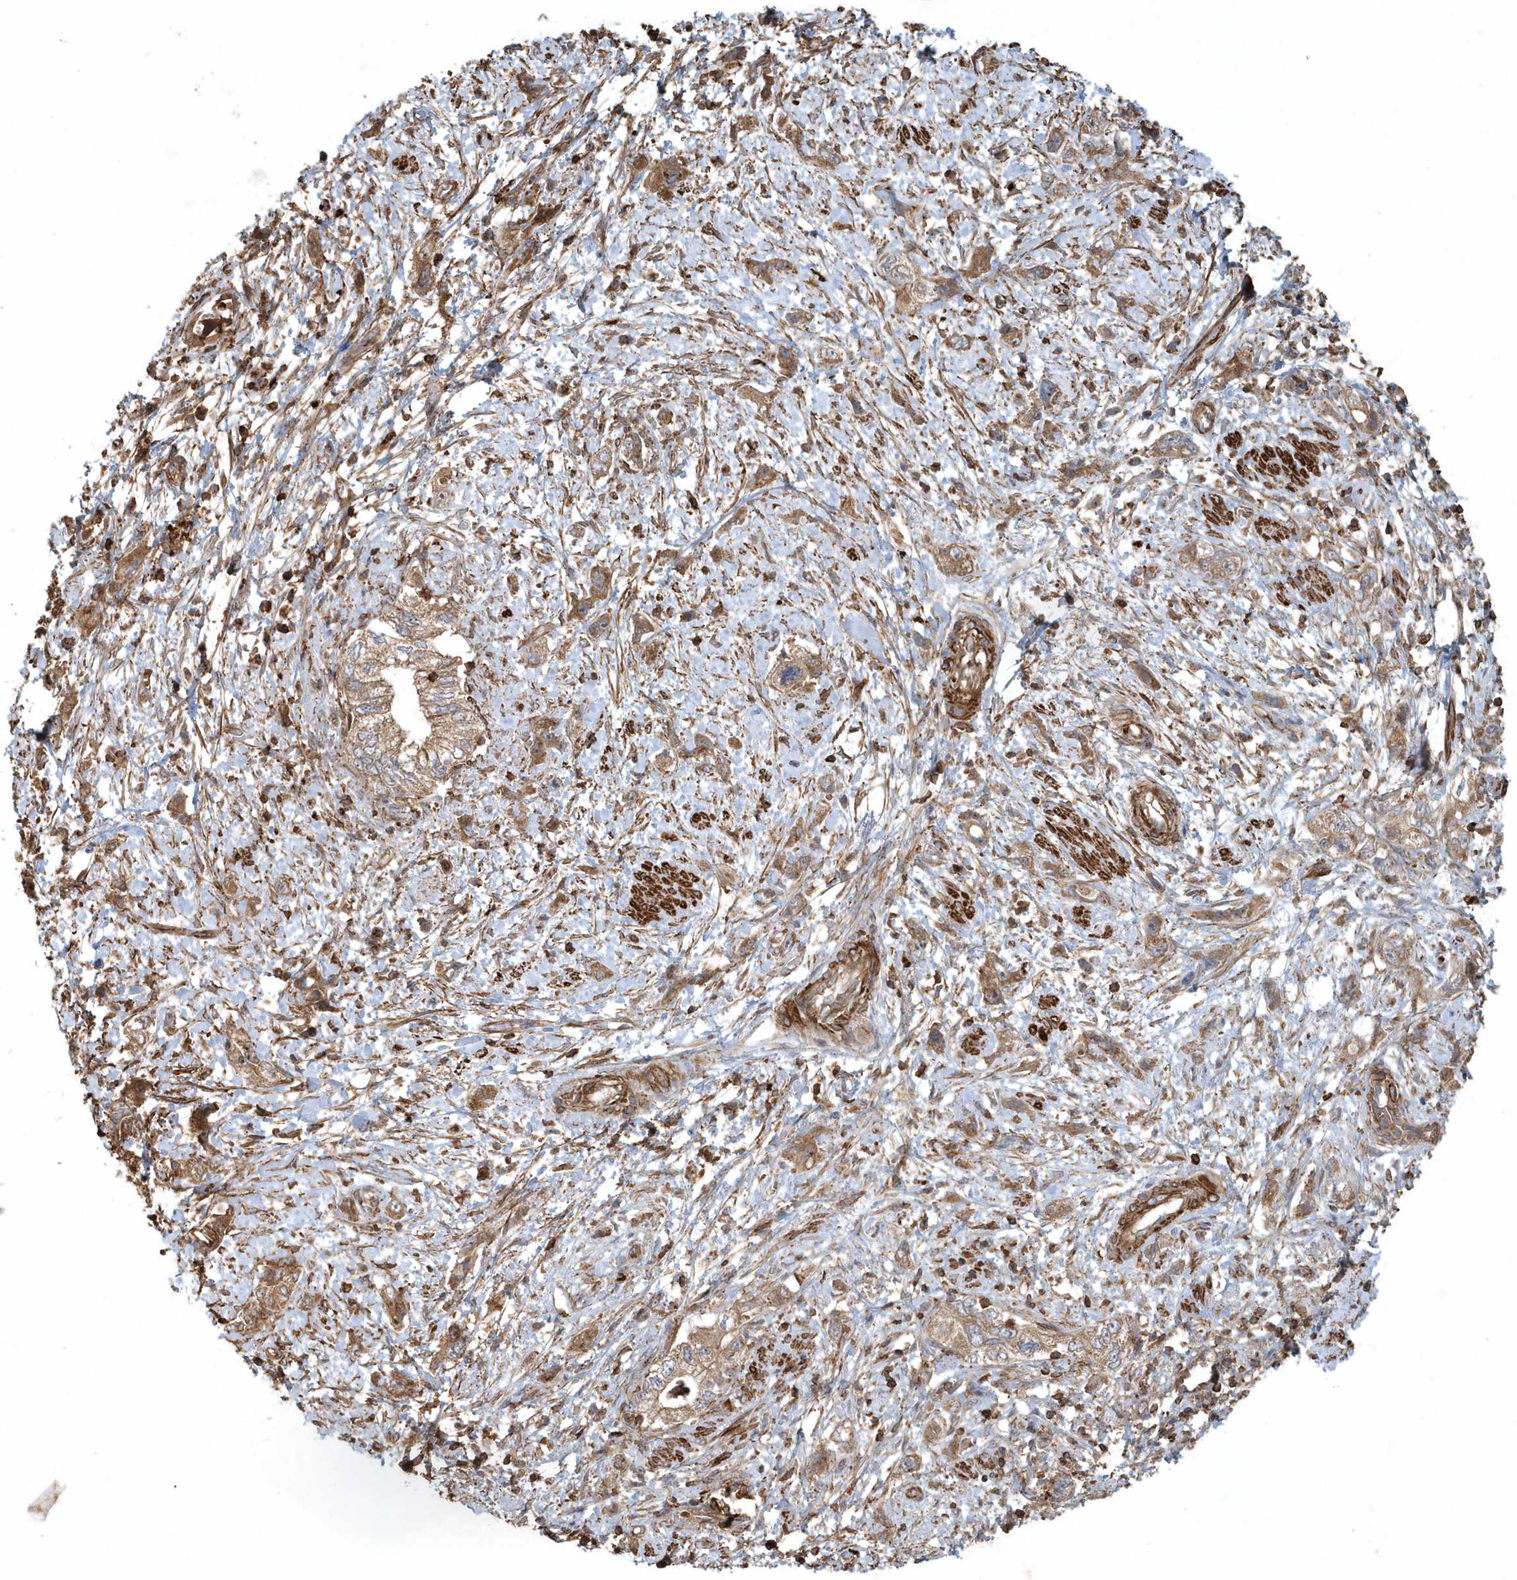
{"staining": {"intensity": "moderate", "quantity": ">75%", "location": "cytoplasmic/membranous"}, "tissue": "pancreatic cancer", "cell_type": "Tumor cells", "image_type": "cancer", "snomed": [{"axis": "morphology", "description": "Adenocarcinoma, NOS"}, {"axis": "topography", "description": "Pancreas"}], "caption": "DAB immunohistochemical staining of adenocarcinoma (pancreatic) shows moderate cytoplasmic/membranous protein positivity in approximately >75% of tumor cells.", "gene": "MMUT", "patient": {"sex": "female", "age": 73}}